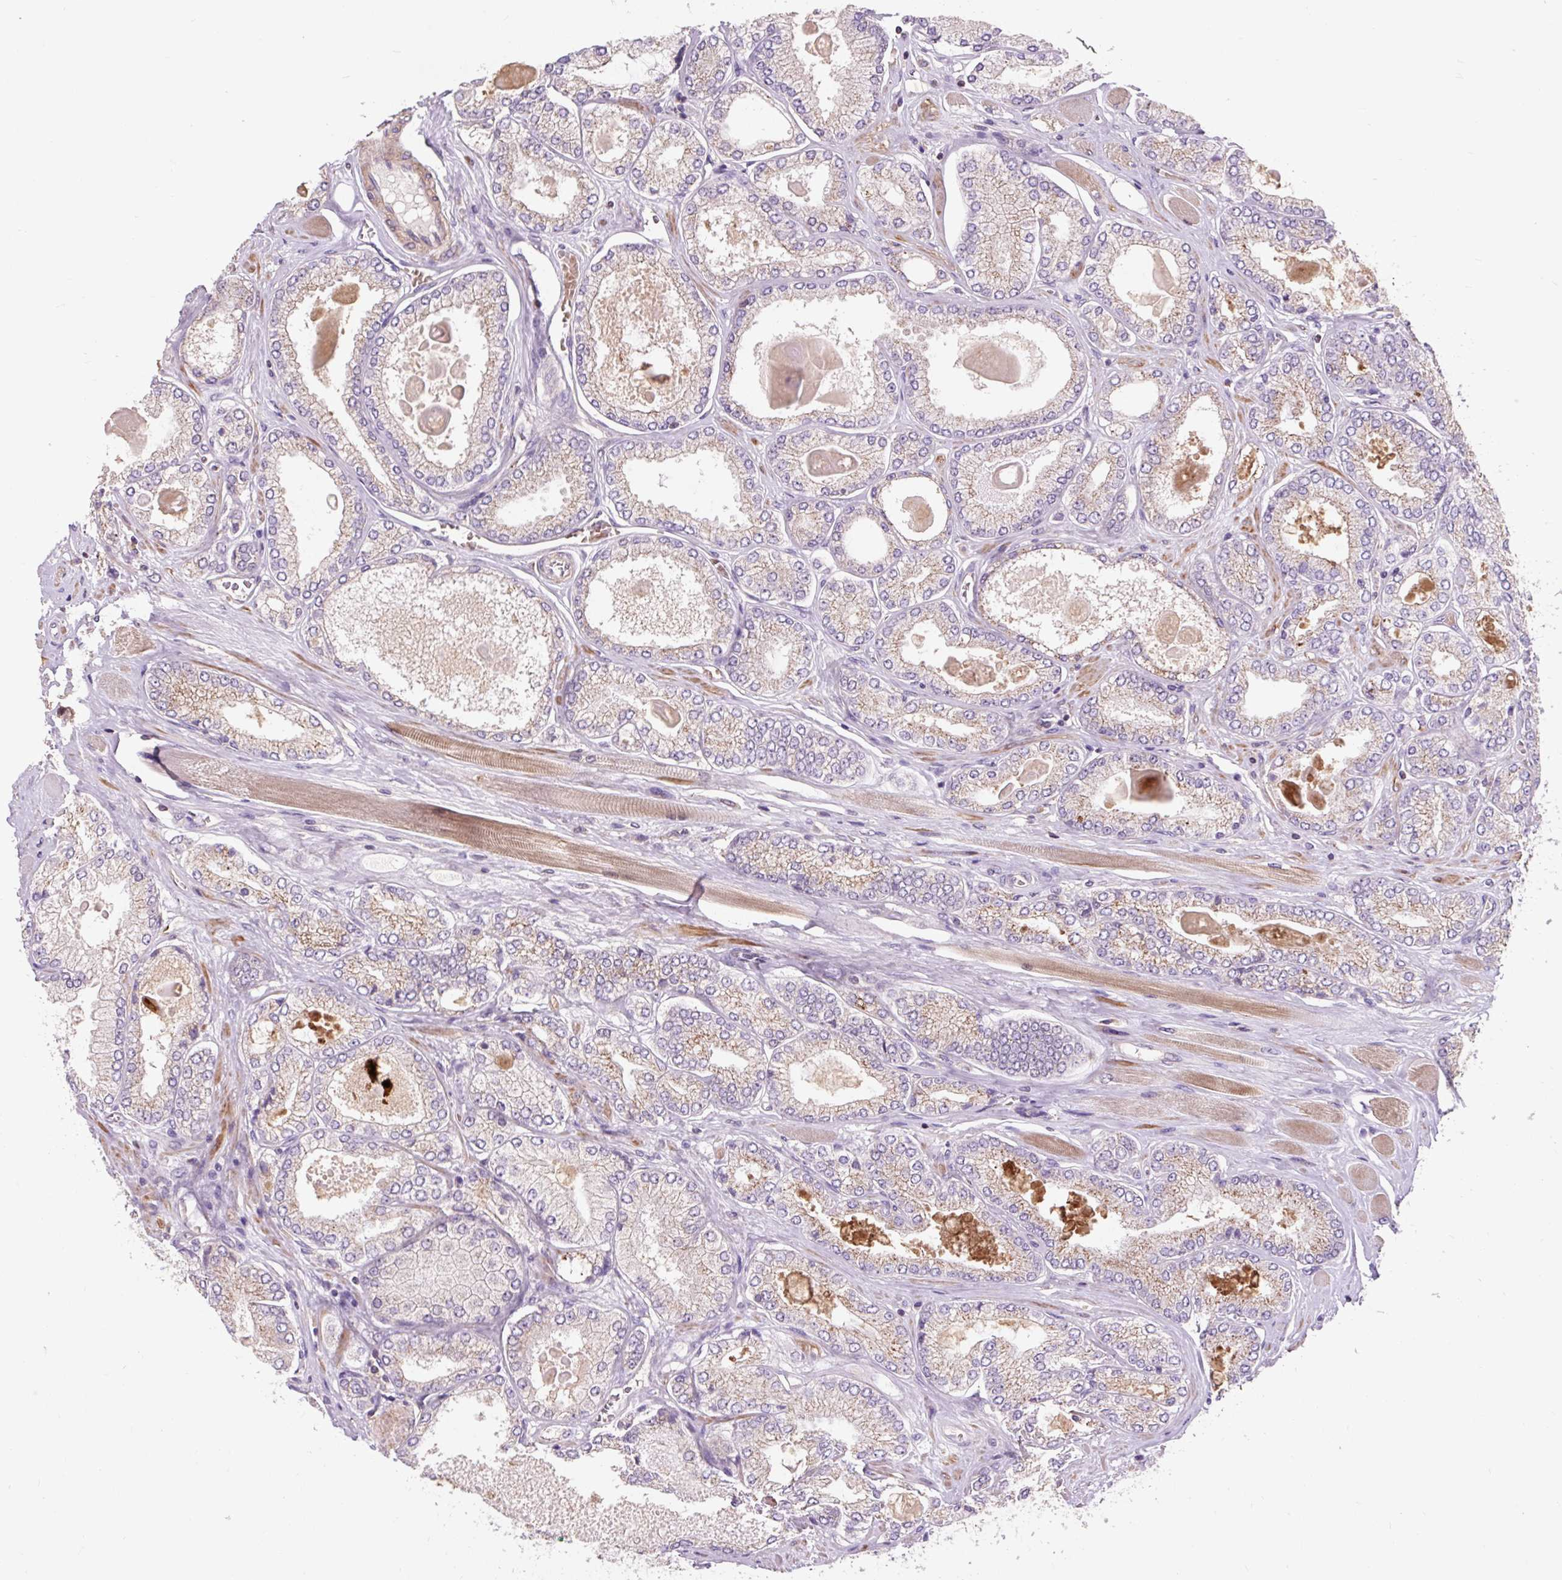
{"staining": {"intensity": "weak", "quantity": "25%-75%", "location": "cytoplasmic/membranous"}, "tissue": "prostate cancer", "cell_type": "Tumor cells", "image_type": "cancer", "snomed": [{"axis": "morphology", "description": "Adenocarcinoma, High grade"}, {"axis": "topography", "description": "Prostate"}], "caption": "The immunohistochemical stain shows weak cytoplasmic/membranous expression in tumor cells of prostate cancer (high-grade adenocarcinoma) tissue.", "gene": "PRIMPOL", "patient": {"sex": "male", "age": 68}}